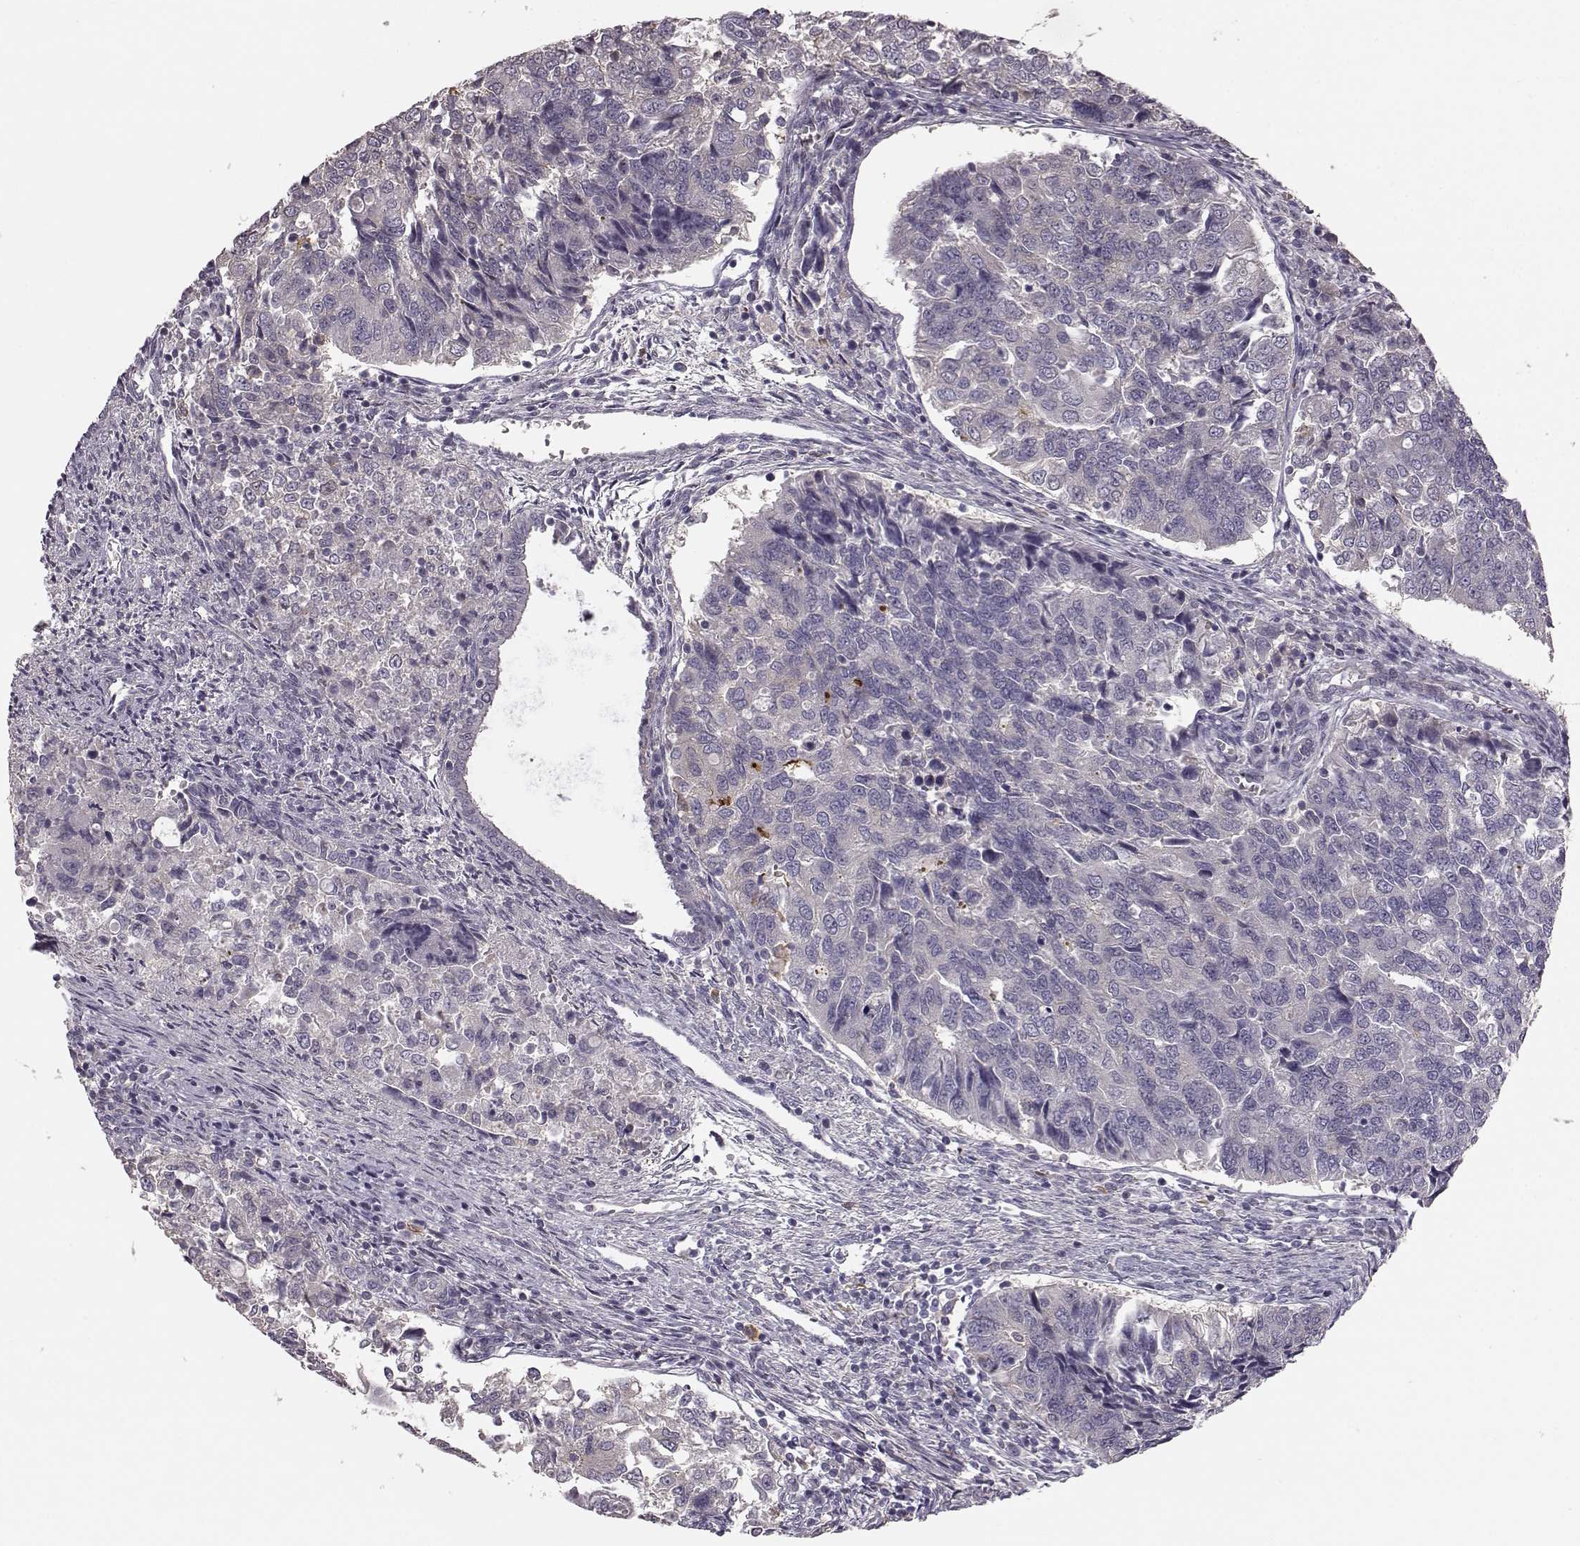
{"staining": {"intensity": "negative", "quantity": "none", "location": "none"}, "tissue": "endometrial cancer", "cell_type": "Tumor cells", "image_type": "cancer", "snomed": [{"axis": "morphology", "description": "Adenocarcinoma, NOS"}, {"axis": "topography", "description": "Endometrium"}], "caption": "Tumor cells are negative for protein expression in human endometrial cancer (adenocarcinoma). The staining was performed using DAB to visualize the protein expression in brown, while the nuclei were stained in blue with hematoxylin (Magnification: 20x).", "gene": "GPR50", "patient": {"sex": "female", "age": 43}}